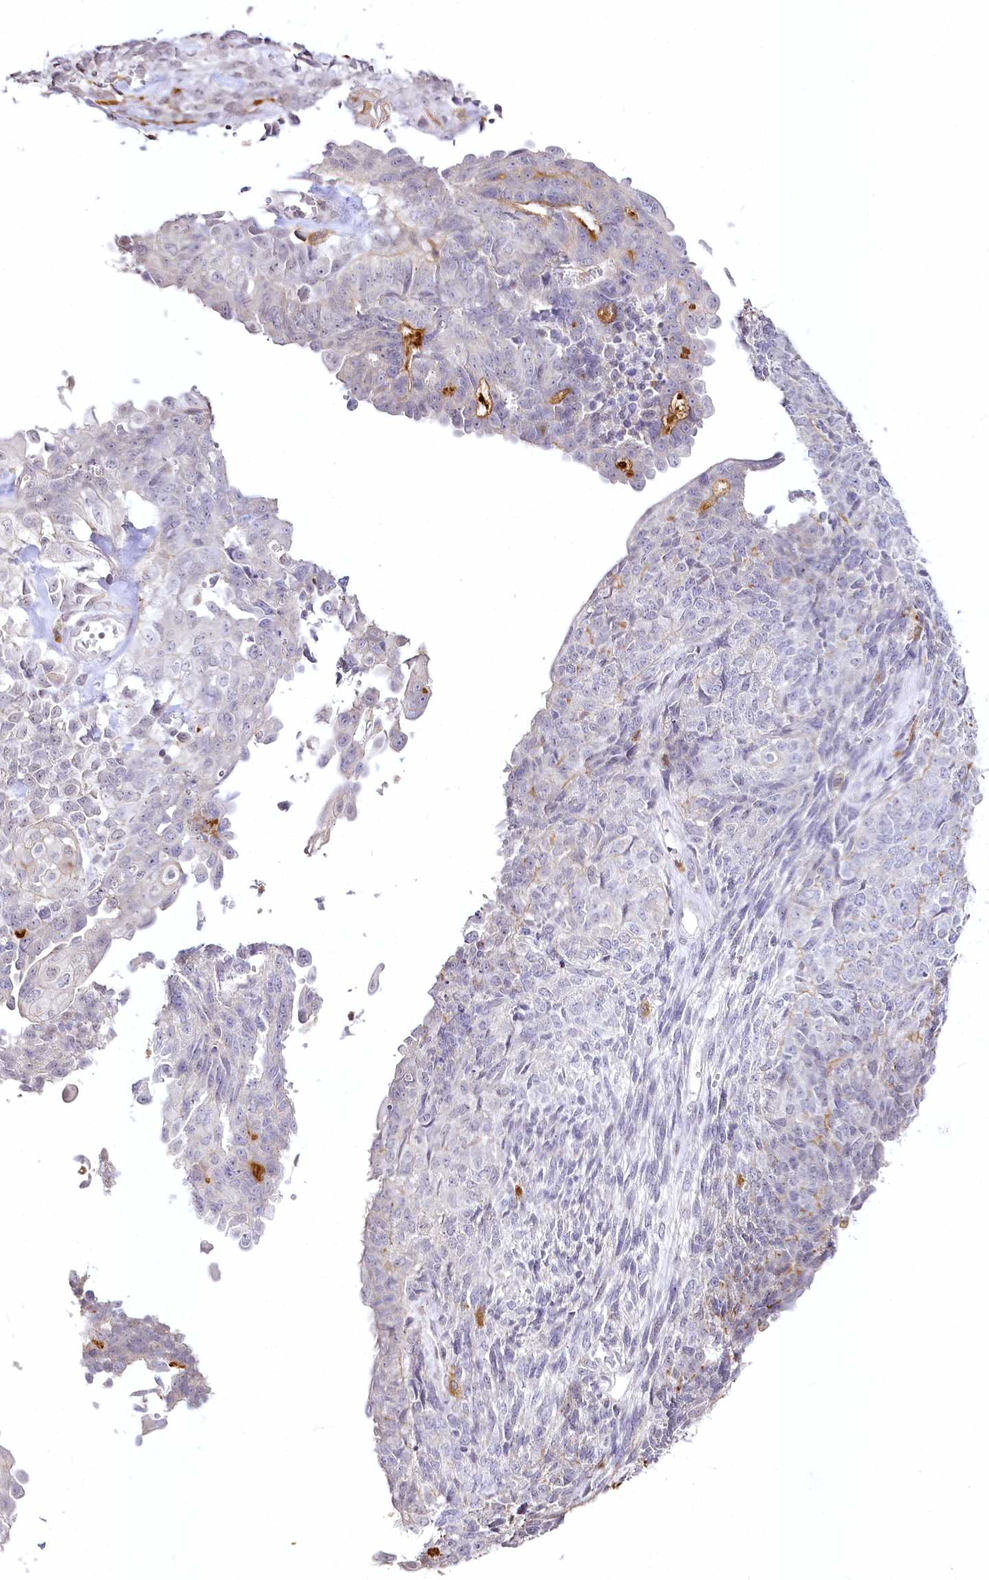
{"staining": {"intensity": "negative", "quantity": "none", "location": "none"}, "tissue": "endometrial cancer", "cell_type": "Tumor cells", "image_type": "cancer", "snomed": [{"axis": "morphology", "description": "Adenocarcinoma, NOS"}, {"axis": "topography", "description": "Endometrium"}], "caption": "Tumor cells are negative for protein expression in human endometrial cancer.", "gene": "DOCK2", "patient": {"sex": "female", "age": 32}}